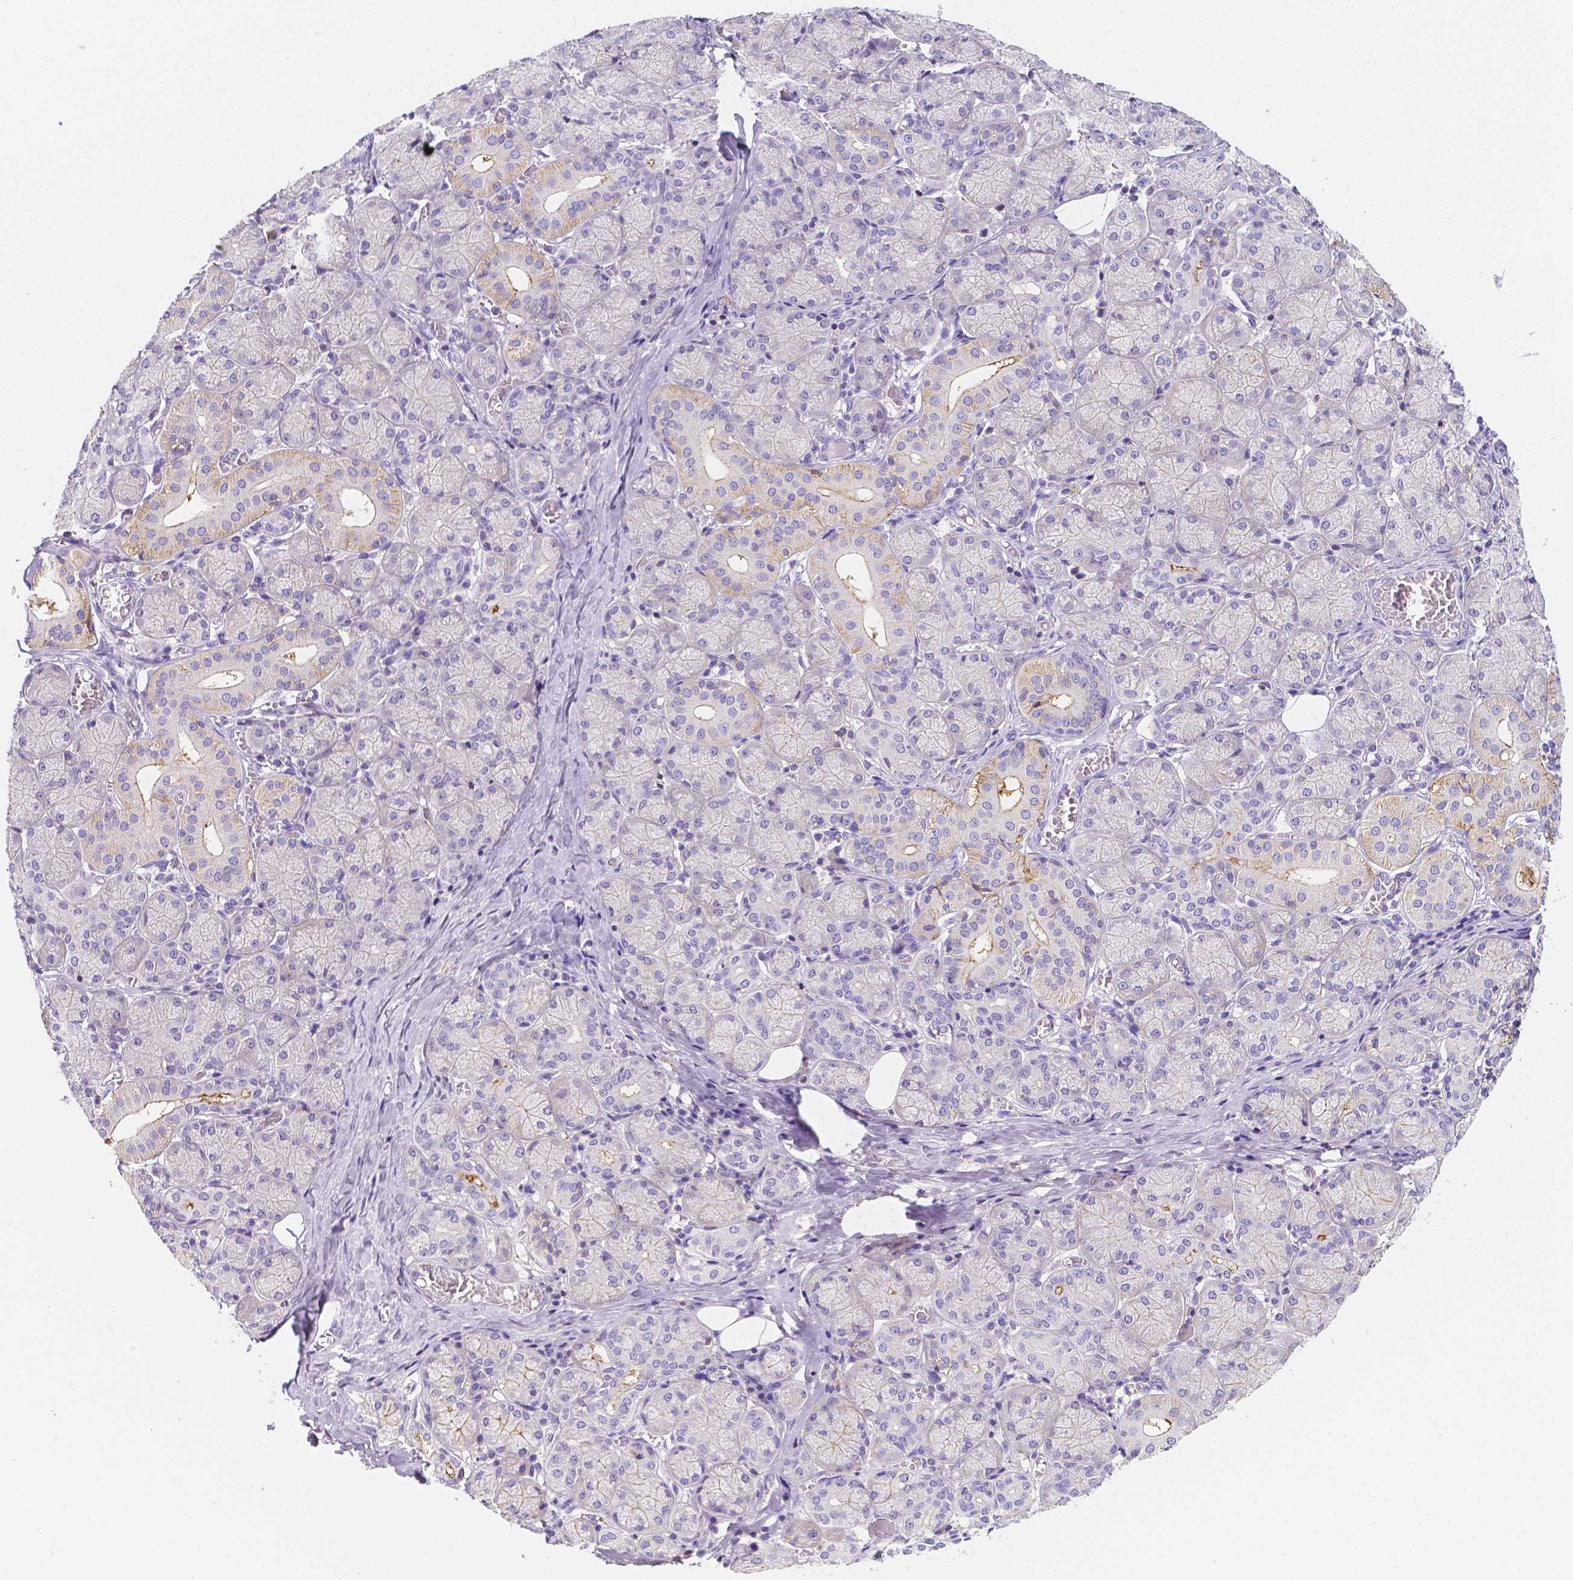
{"staining": {"intensity": "moderate", "quantity": "<25%", "location": "cytoplasmic/membranous"}, "tissue": "salivary gland", "cell_type": "Glandular cells", "image_type": "normal", "snomed": [{"axis": "morphology", "description": "Normal tissue, NOS"}, {"axis": "topography", "description": "Salivary gland"}, {"axis": "topography", "description": "Peripheral nerve tissue"}], "caption": "A histopathology image of salivary gland stained for a protein exhibits moderate cytoplasmic/membranous brown staining in glandular cells. Nuclei are stained in blue.", "gene": "GABRD", "patient": {"sex": "female", "age": 24}}